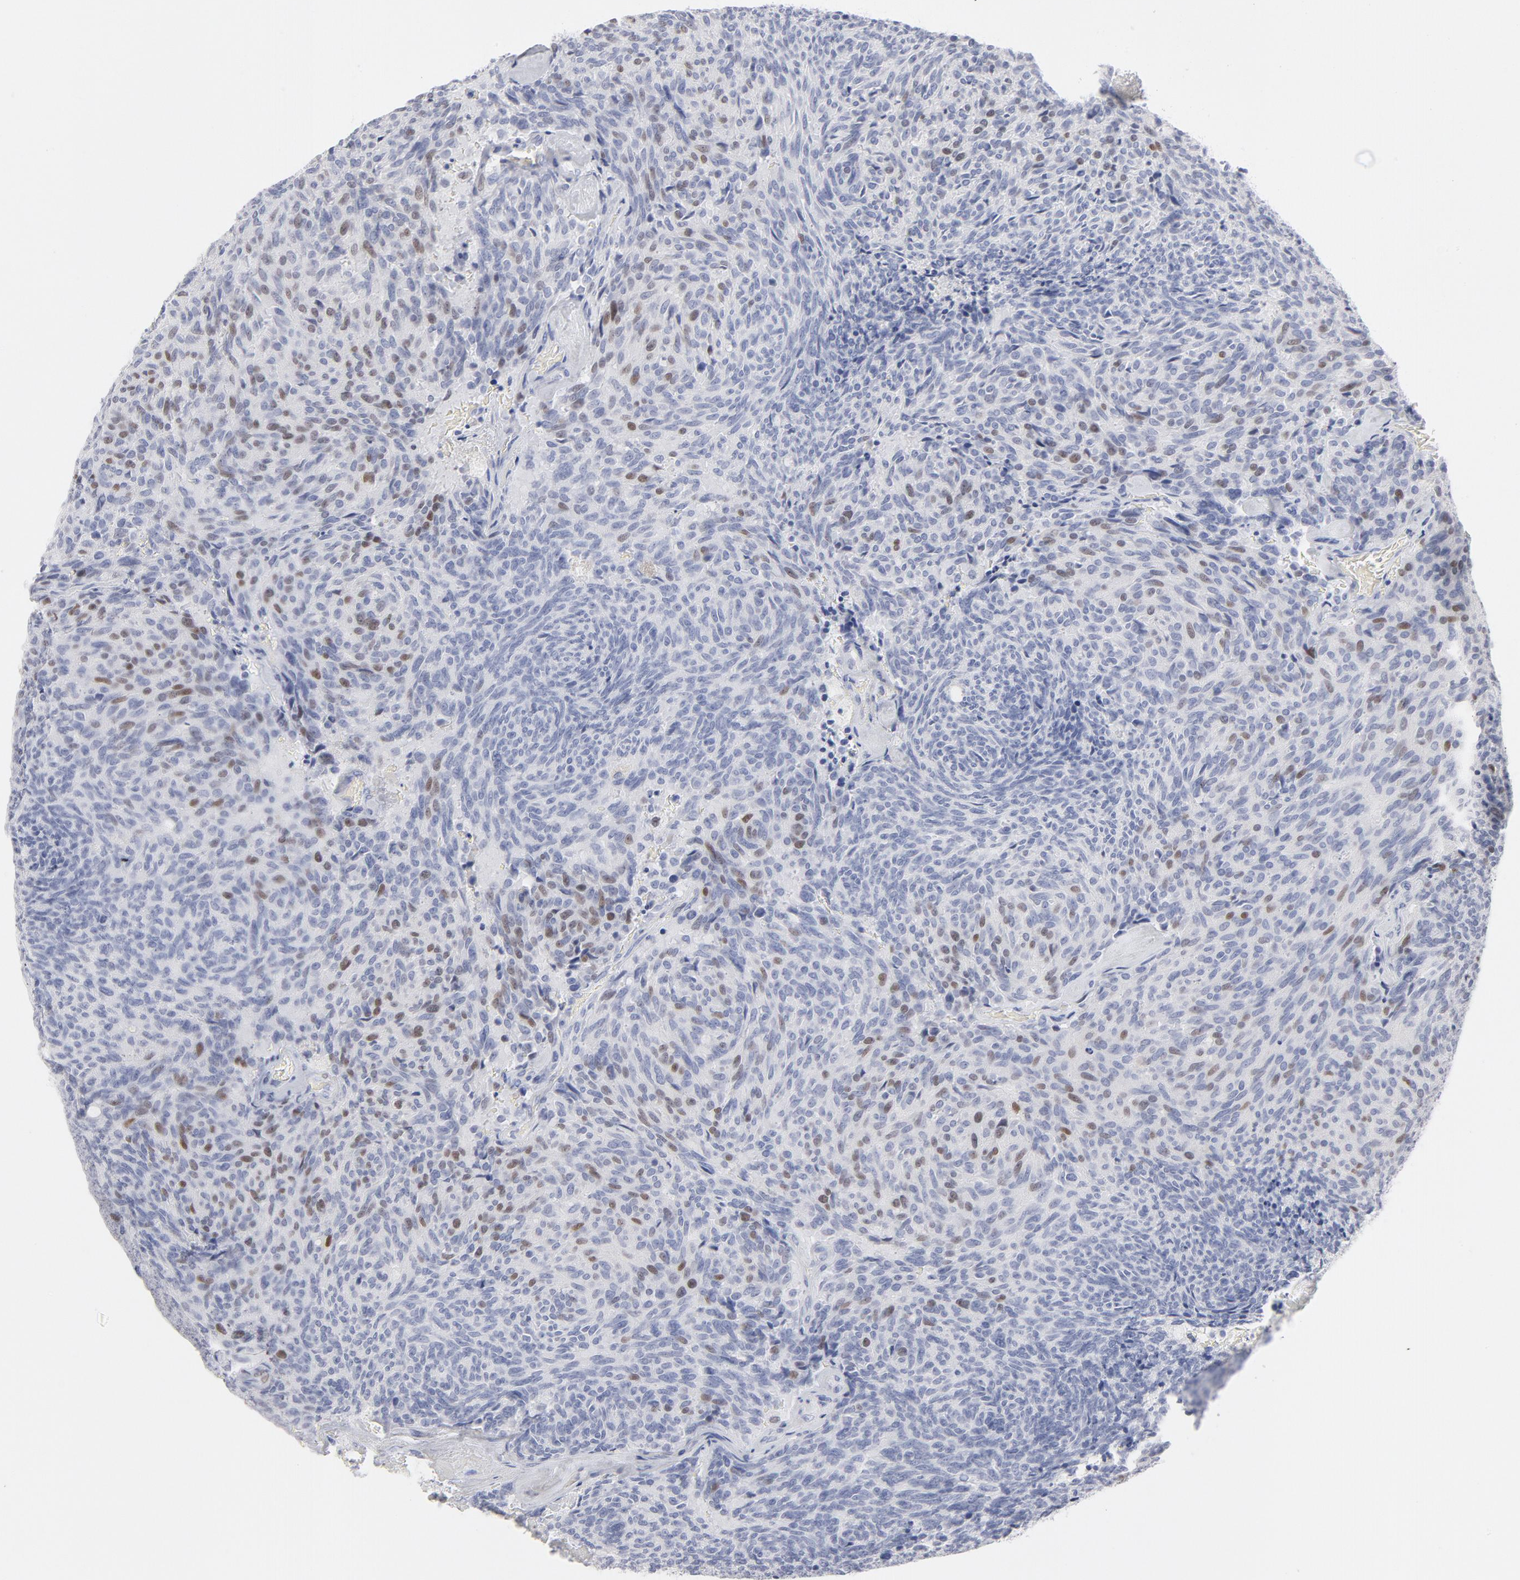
{"staining": {"intensity": "moderate", "quantity": "<25%", "location": "nuclear"}, "tissue": "carcinoid", "cell_type": "Tumor cells", "image_type": "cancer", "snomed": [{"axis": "morphology", "description": "Carcinoid, malignant, NOS"}, {"axis": "topography", "description": "Pancreas"}], "caption": "Carcinoid stained for a protein exhibits moderate nuclear positivity in tumor cells.", "gene": "MCM7", "patient": {"sex": "female", "age": 54}}